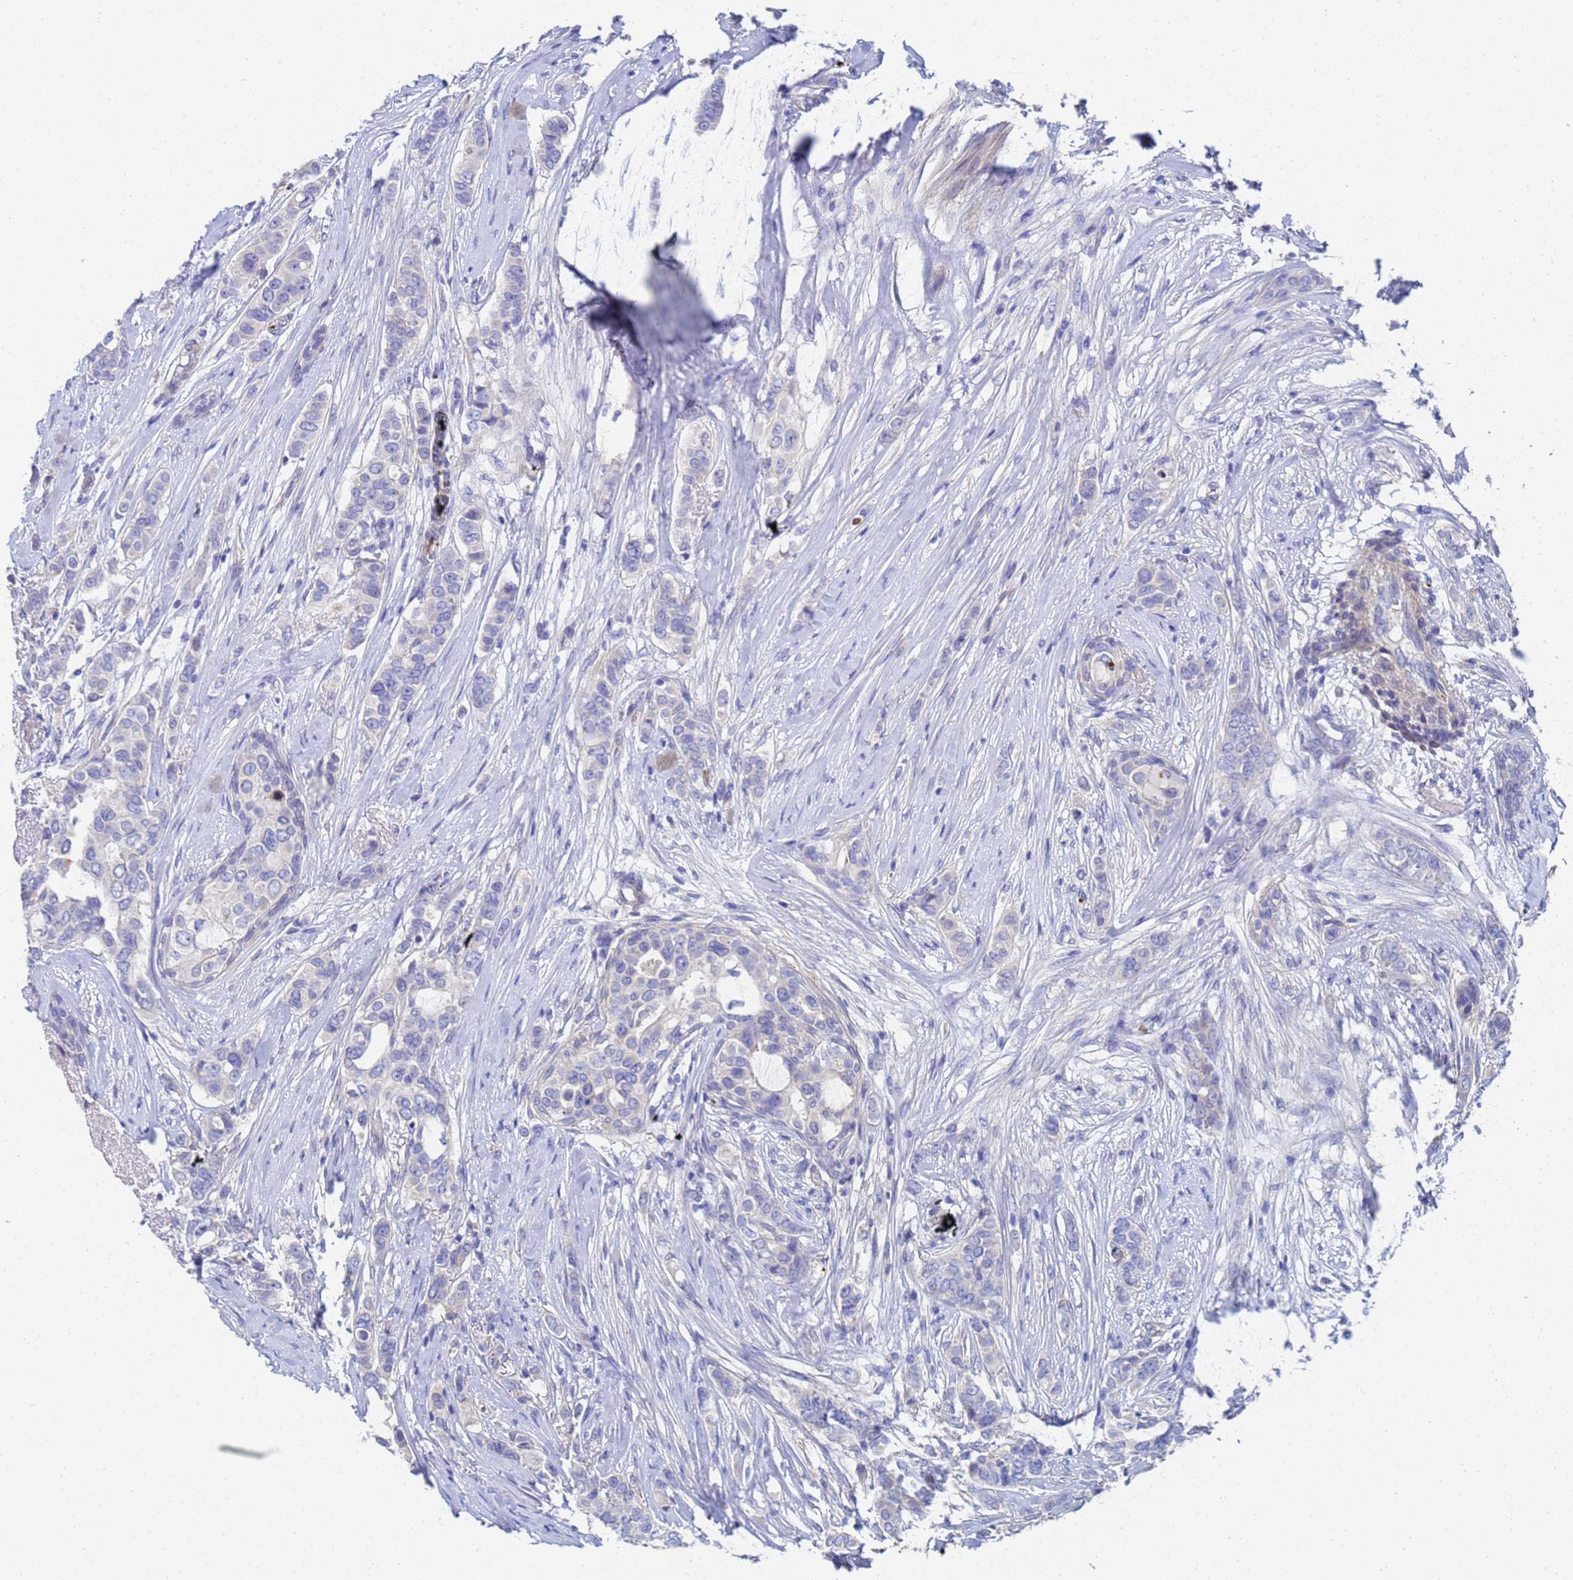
{"staining": {"intensity": "negative", "quantity": "none", "location": "none"}, "tissue": "breast cancer", "cell_type": "Tumor cells", "image_type": "cancer", "snomed": [{"axis": "morphology", "description": "Lobular carcinoma"}, {"axis": "topography", "description": "Breast"}], "caption": "This is an immunohistochemistry histopathology image of breast cancer. There is no expression in tumor cells.", "gene": "LBX2", "patient": {"sex": "female", "age": 51}}